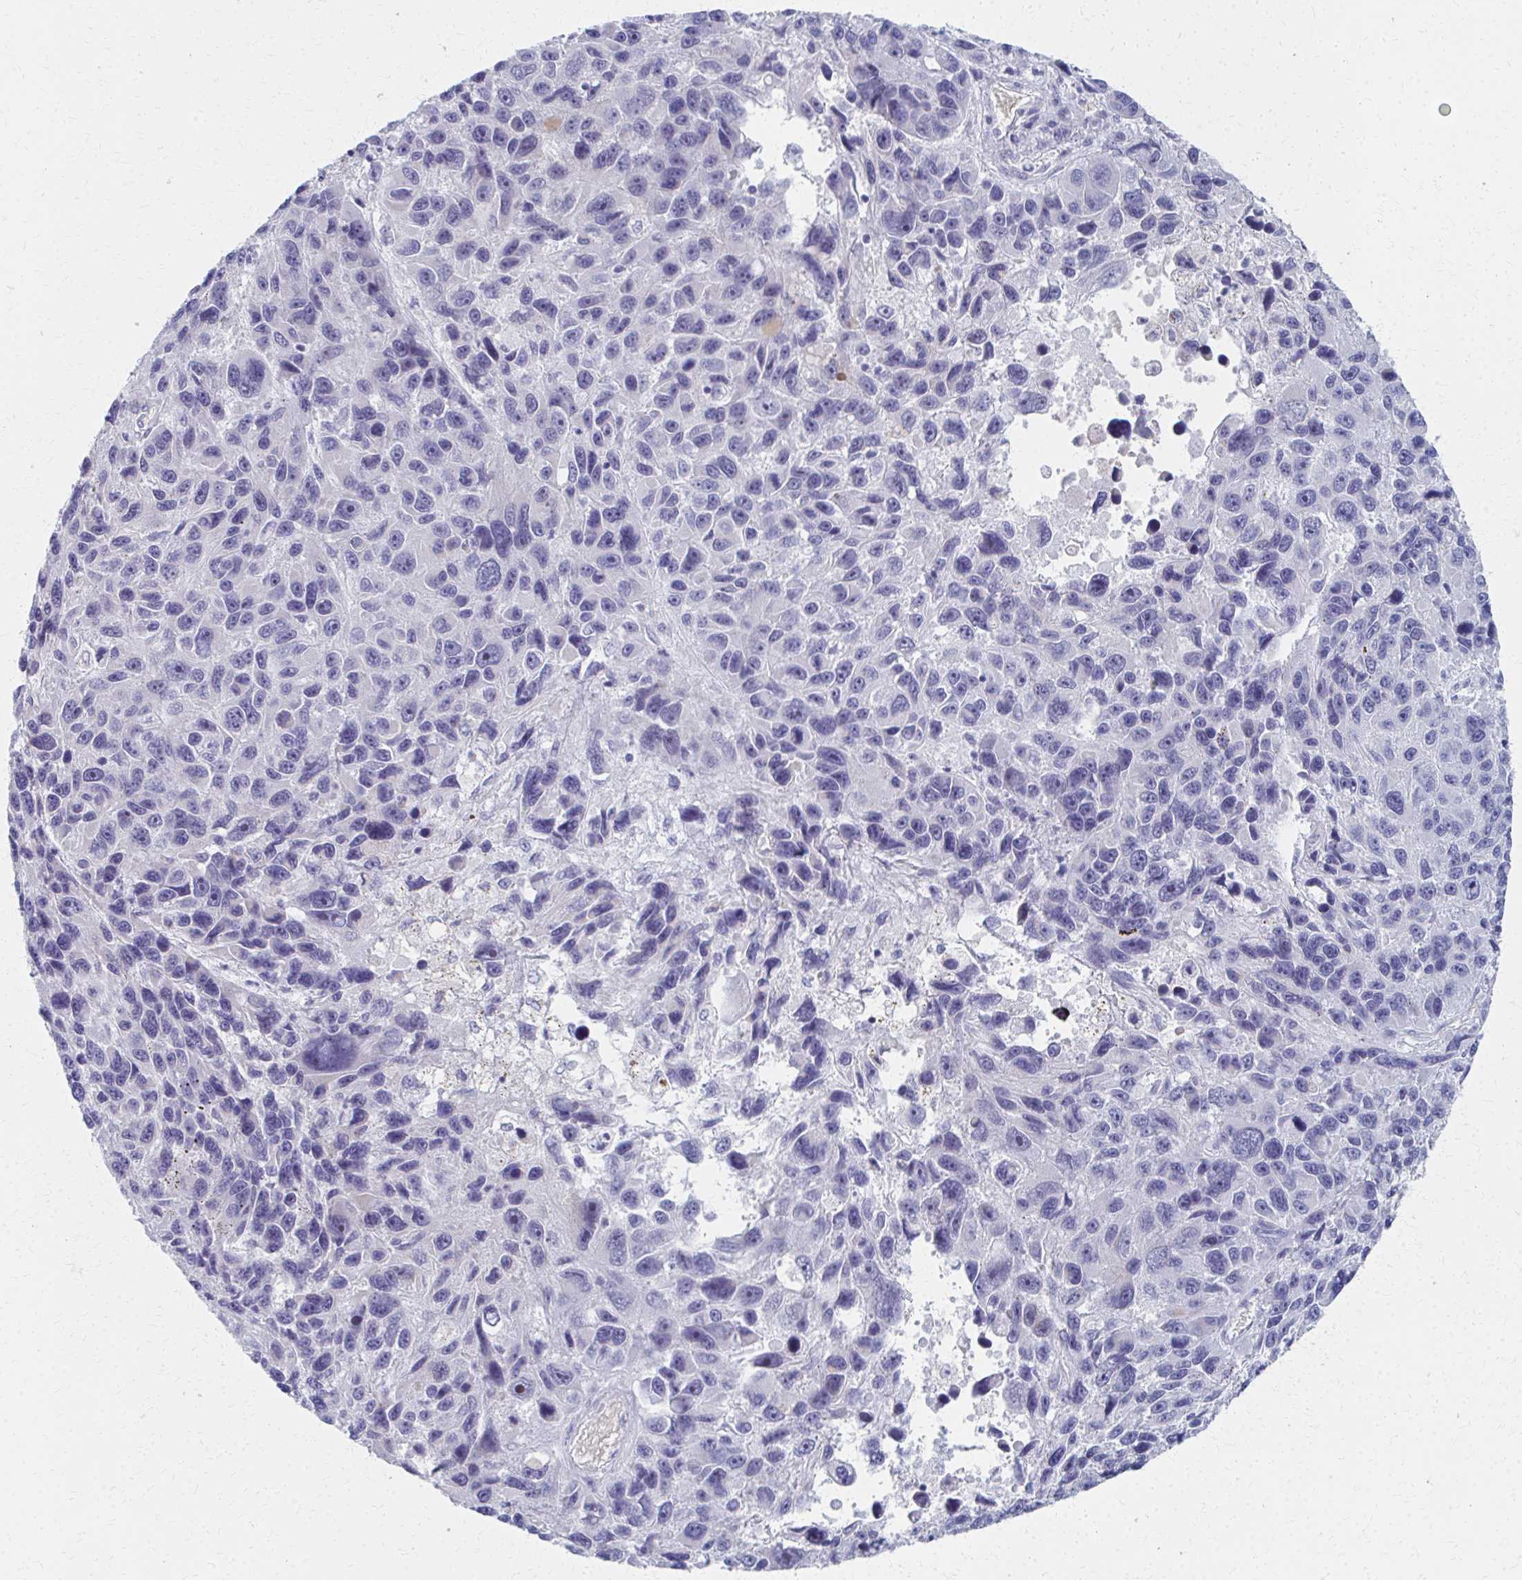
{"staining": {"intensity": "negative", "quantity": "none", "location": "none"}, "tissue": "melanoma", "cell_type": "Tumor cells", "image_type": "cancer", "snomed": [{"axis": "morphology", "description": "Malignant melanoma, NOS"}, {"axis": "topography", "description": "Skin"}], "caption": "DAB immunohistochemical staining of melanoma shows no significant positivity in tumor cells. (Brightfield microscopy of DAB (3,3'-diaminobenzidine) immunohistochemistry at high magnification).", "gene": "MS4A2", "patient": {"sex": "male", "age": 53}}